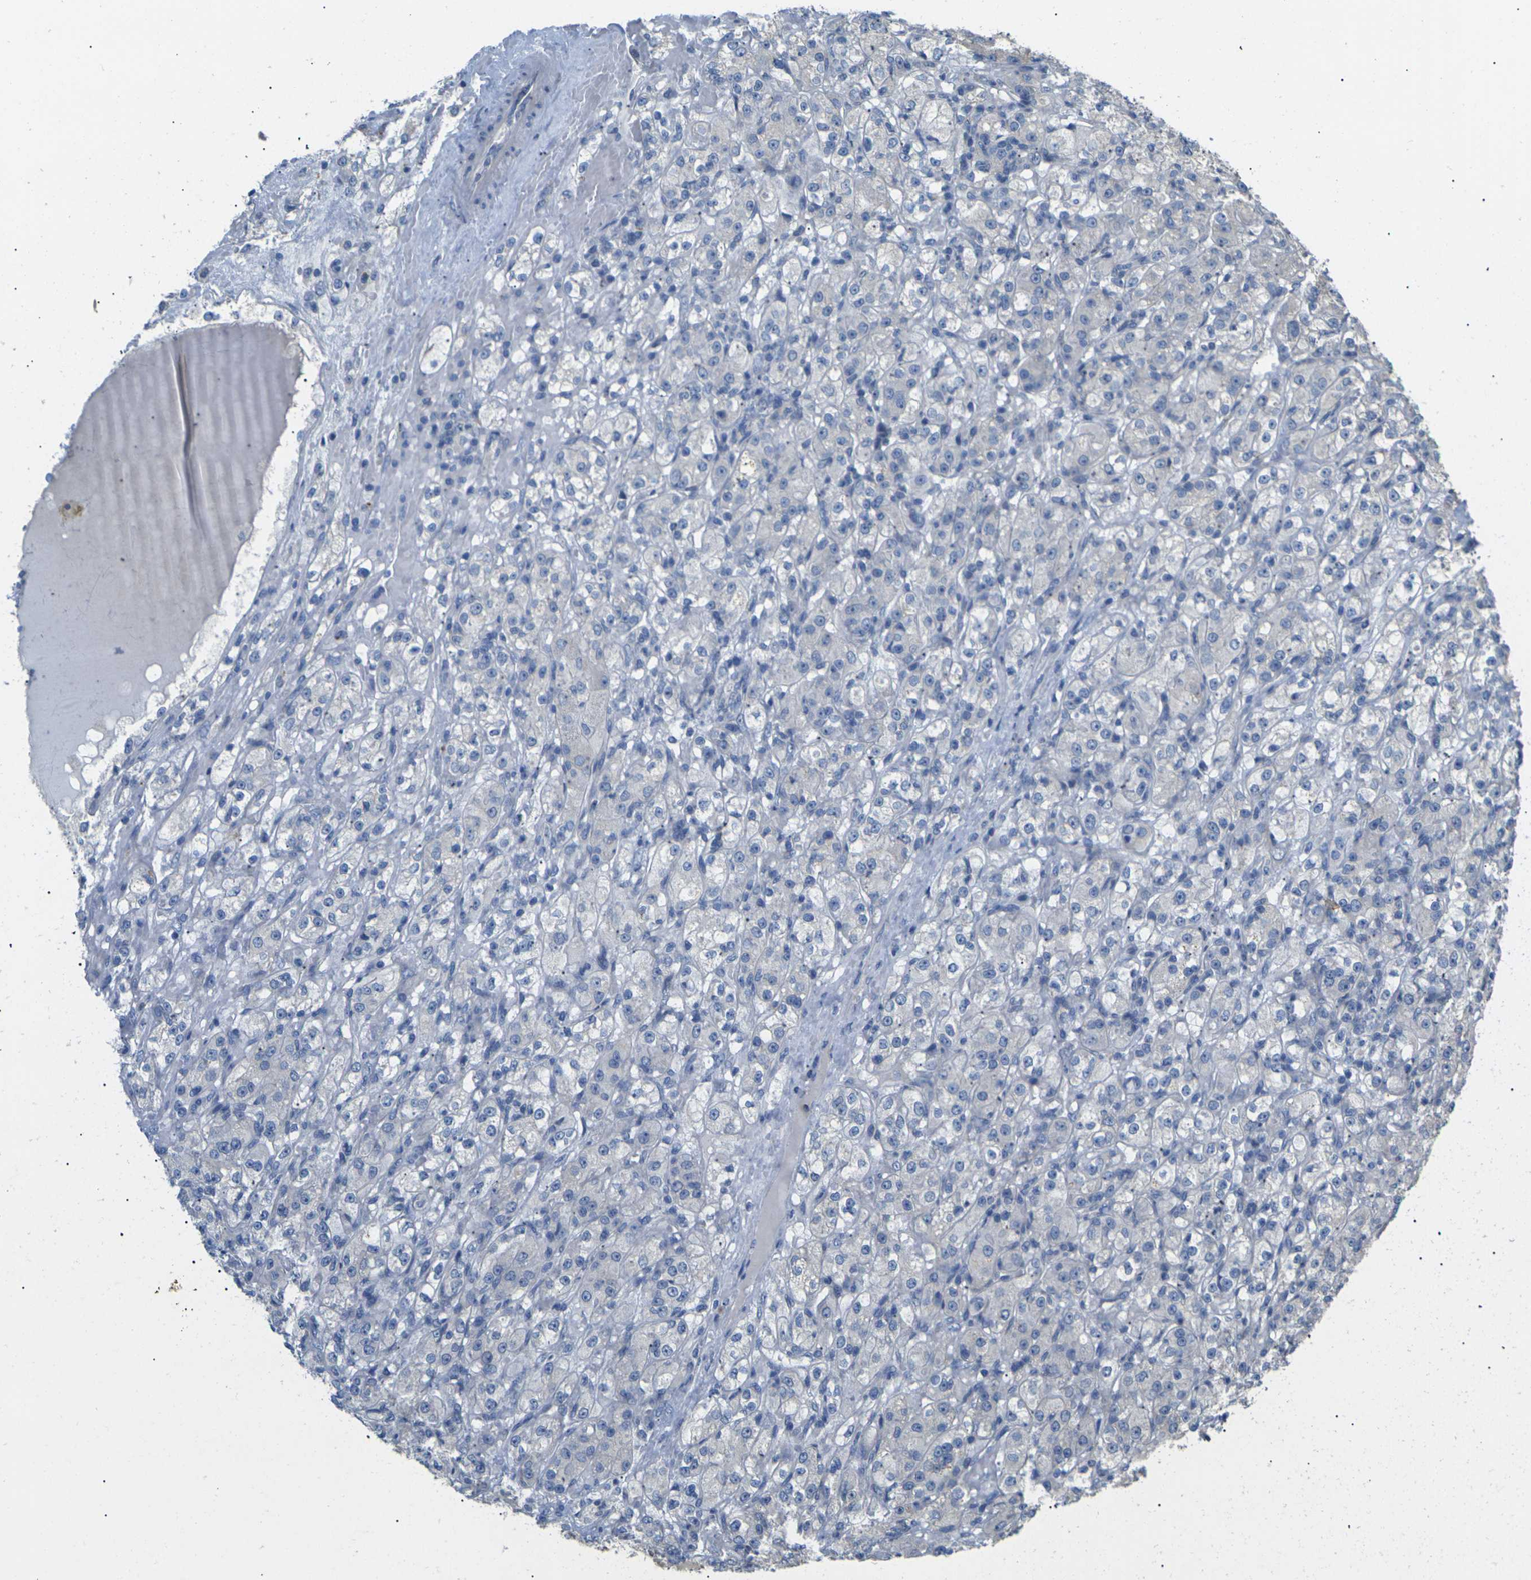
{"staining": {"intensity": "negative", "quantity": "none", "location": "none"}, "tissue": "renal cancer", "cell_type": "Tumor cells", "image_type": "cancer", "snomed": [{"axis": "morphology", "description": "Normal tissue, NOS"}, {"axis": "morphology", "description": "Adenocarcinoma, NOS"}, {"axis": "topography", "description": "Kidney"}], "caption": "An immunohistochemistry (IHC) histopathology image of renal cancer is shown. There is no staining in tumor cells of renal cancer.", "gene": "KLHDC8B", "patient": {"sex": "male", "age": 61}}